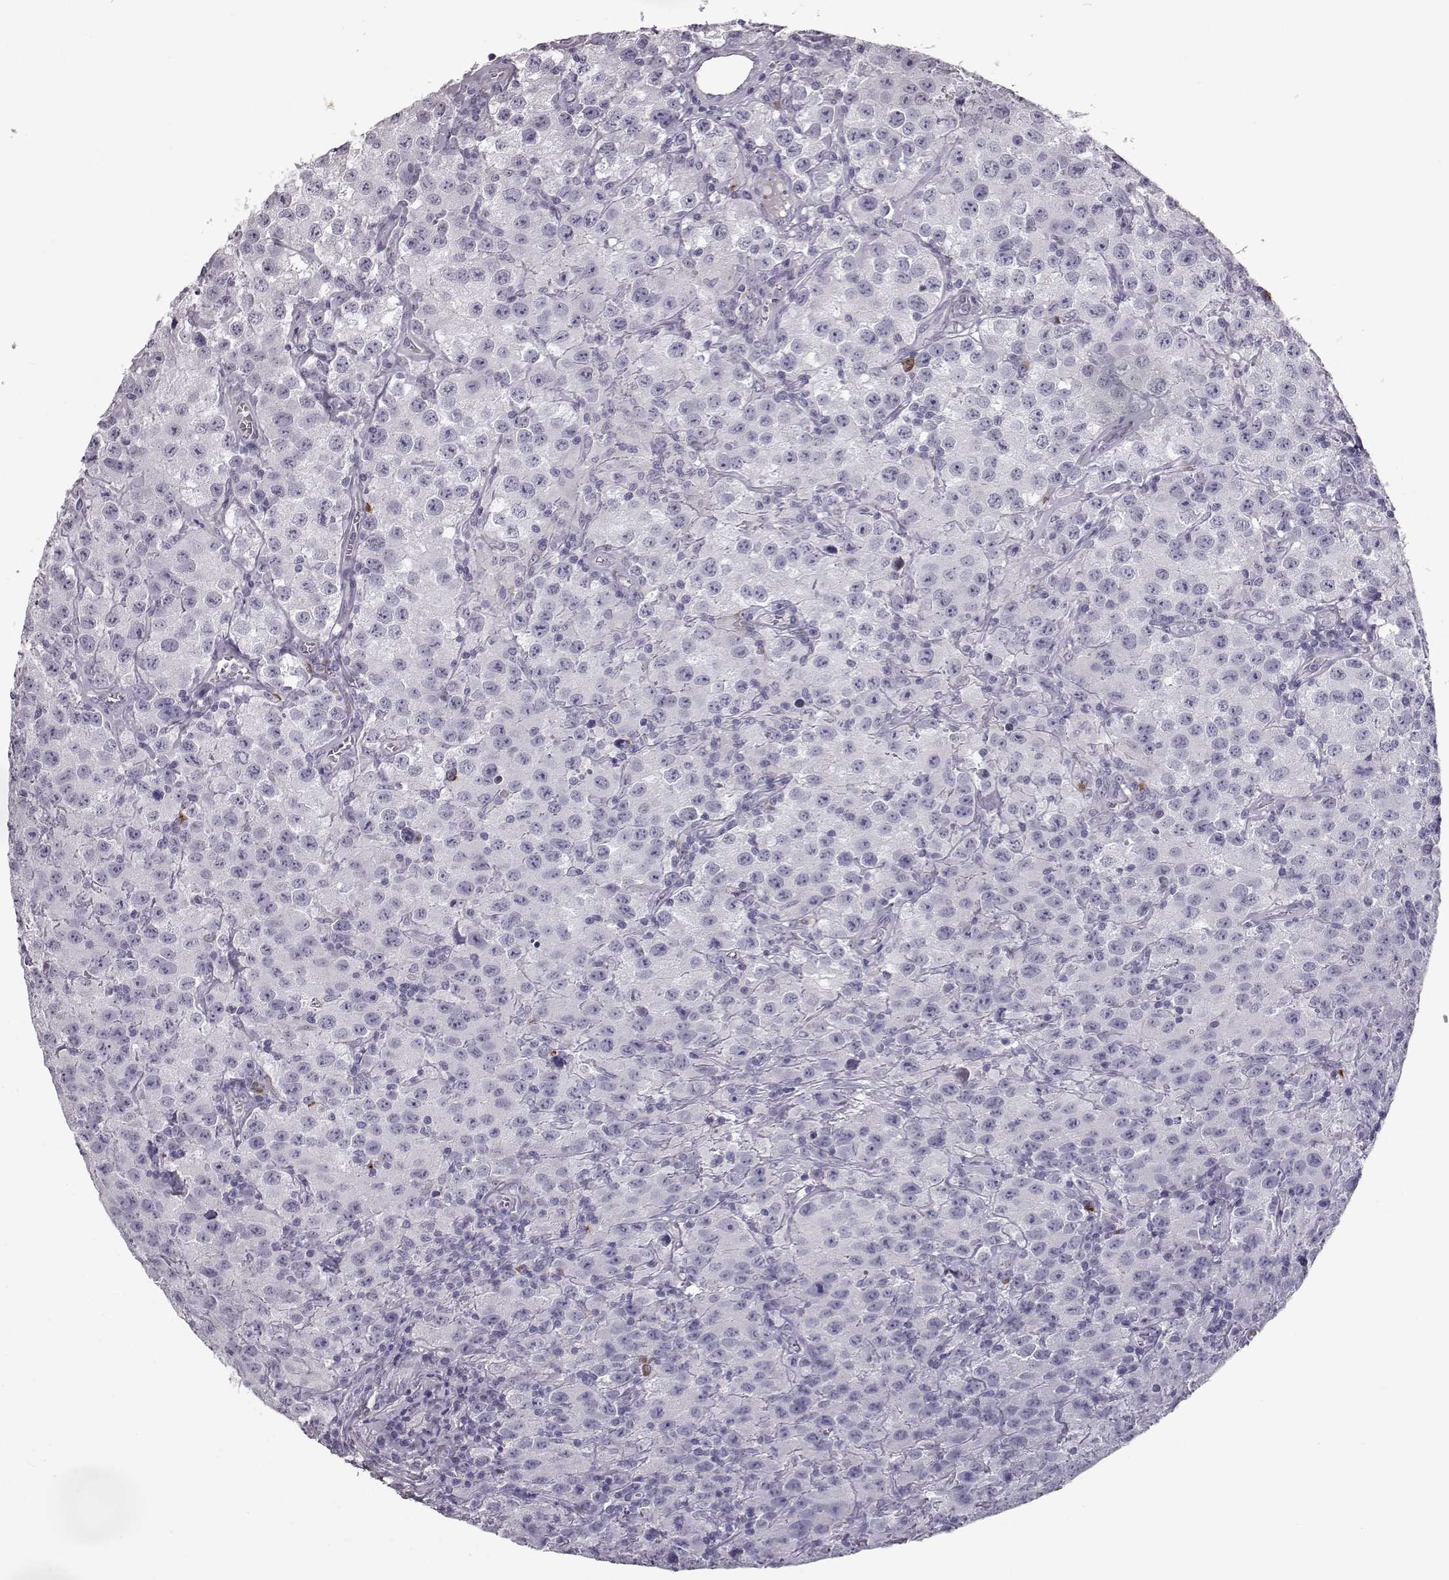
{"staining": {"intensity": "negative", "quantity": "none", "location": "none"}, "tissue": "testis cancer", "cell_type": "Tumor cells", "image_type": "cancer", "snomed": [{"axis": "morphology", "description": "Seminoma, NOS"}, {"axis": "topography", "description": "Testis"}], "caption": "Testis cancer (seminoma) stained for a protein using IHC demonstrates no positivity tumor cells.", "gene": "CCL19", "patient": {"sex": "male", "age": 52}}